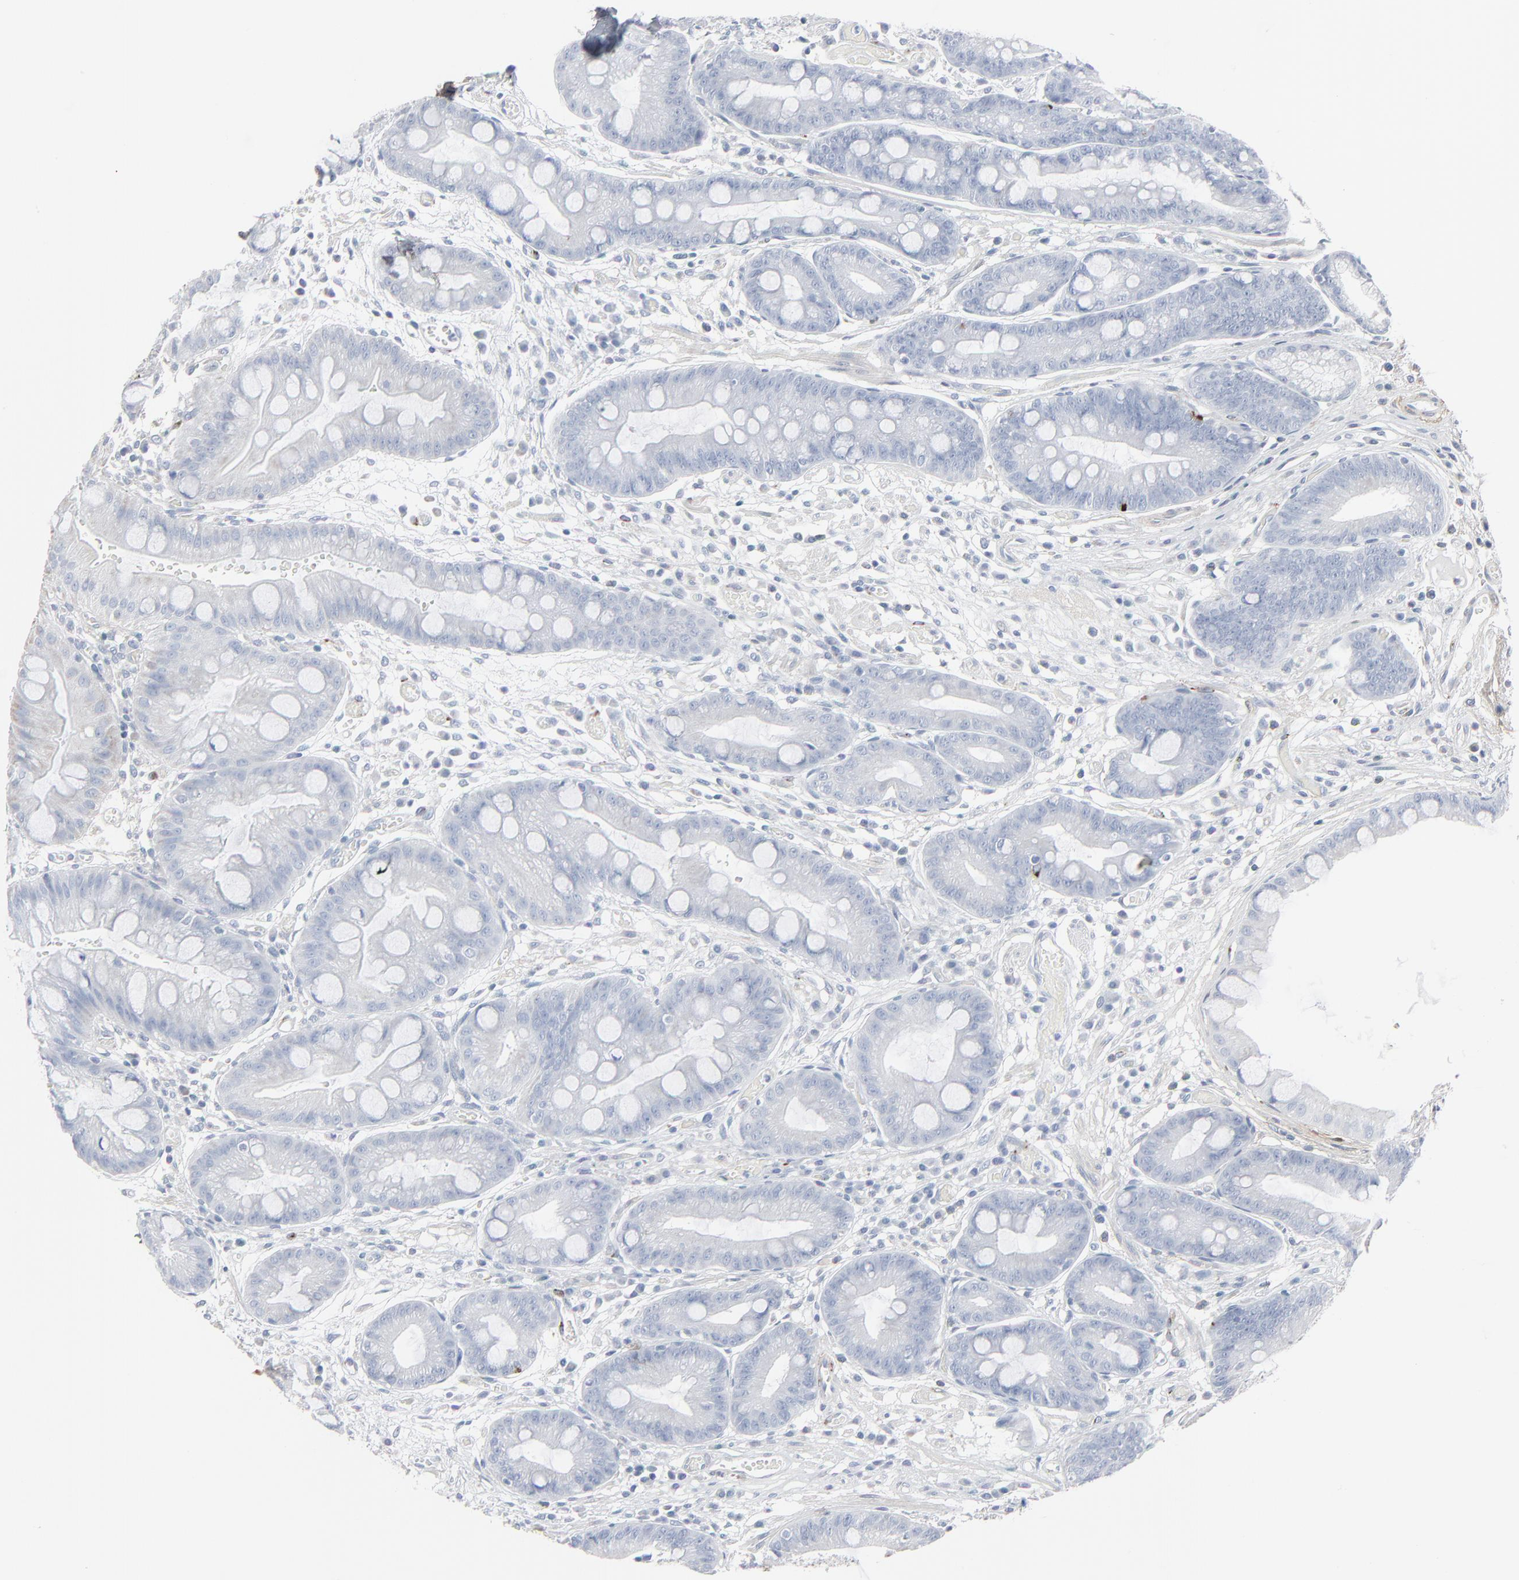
{"staining": {"intensity": "moderate", "quantity": "<25%", "location": "cytoplasmic/membranous"}, "tissue": "stomach", "cell_type": "Glandular cells", "image_type": "normal", "snomed": [{"axis": "morphology", "description": "Normal tissue, NOS"}, {"axis": "morphology", "description": "Inflammation, NOS"}, {"axis": "topography", "description": "Stomach, lower"}], "caption": "Immunohistochemistry (IHC) staining of normal stomach, which demonstrates low levels of moderate cytoplasmic/membranous positivity in about <25% of glandular cells indicating moderate cytoplasmic/membranous protein expression. The staining was performed using DAB (brown) for protein detection and nuclei were counterstained in hematoxylin (blue).", "gene": "BGN", "patient": {"sex": "male", "age": 59}}